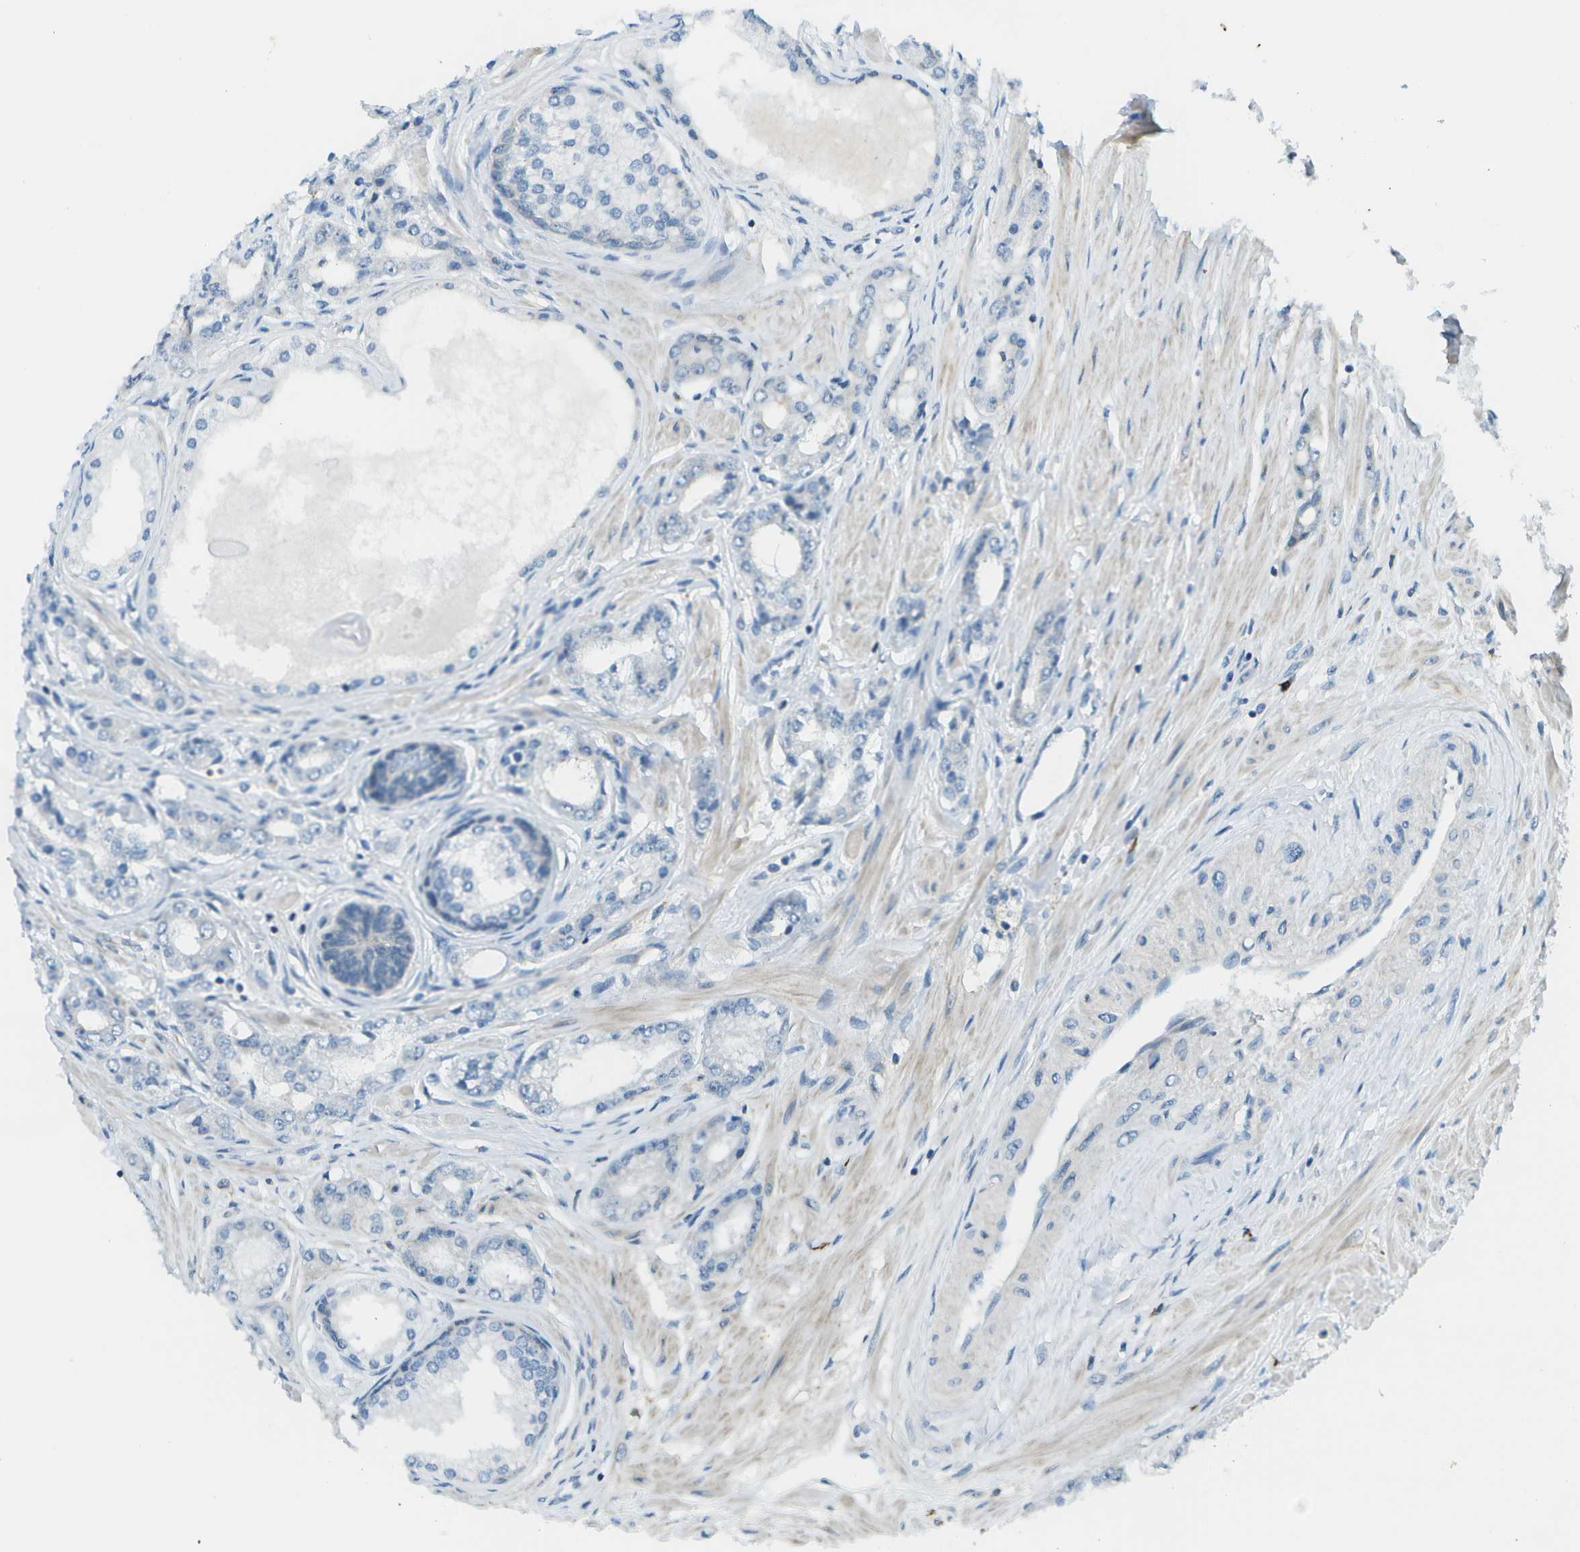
{"staining": {"intensity": "negative", "quantity": "none", "location": "none"}, "tissue": "prostate cancer", "cell_type": "Tumor cells", "image_type": "cancer", "snomed": [{"axis": "morphology", "description": "Adenocarcinoma, Low grade"}, {"axis": "topography", "description": "Prostate"}], "caption": "Human prostate cancer (low-grade adenocarcinoma) stained for a protein using immunohistochemistry (IHC) demonstrates no expression in tumor cells.", "gene": "CDH23", "patient": {"sex": "male", "age": 63}}